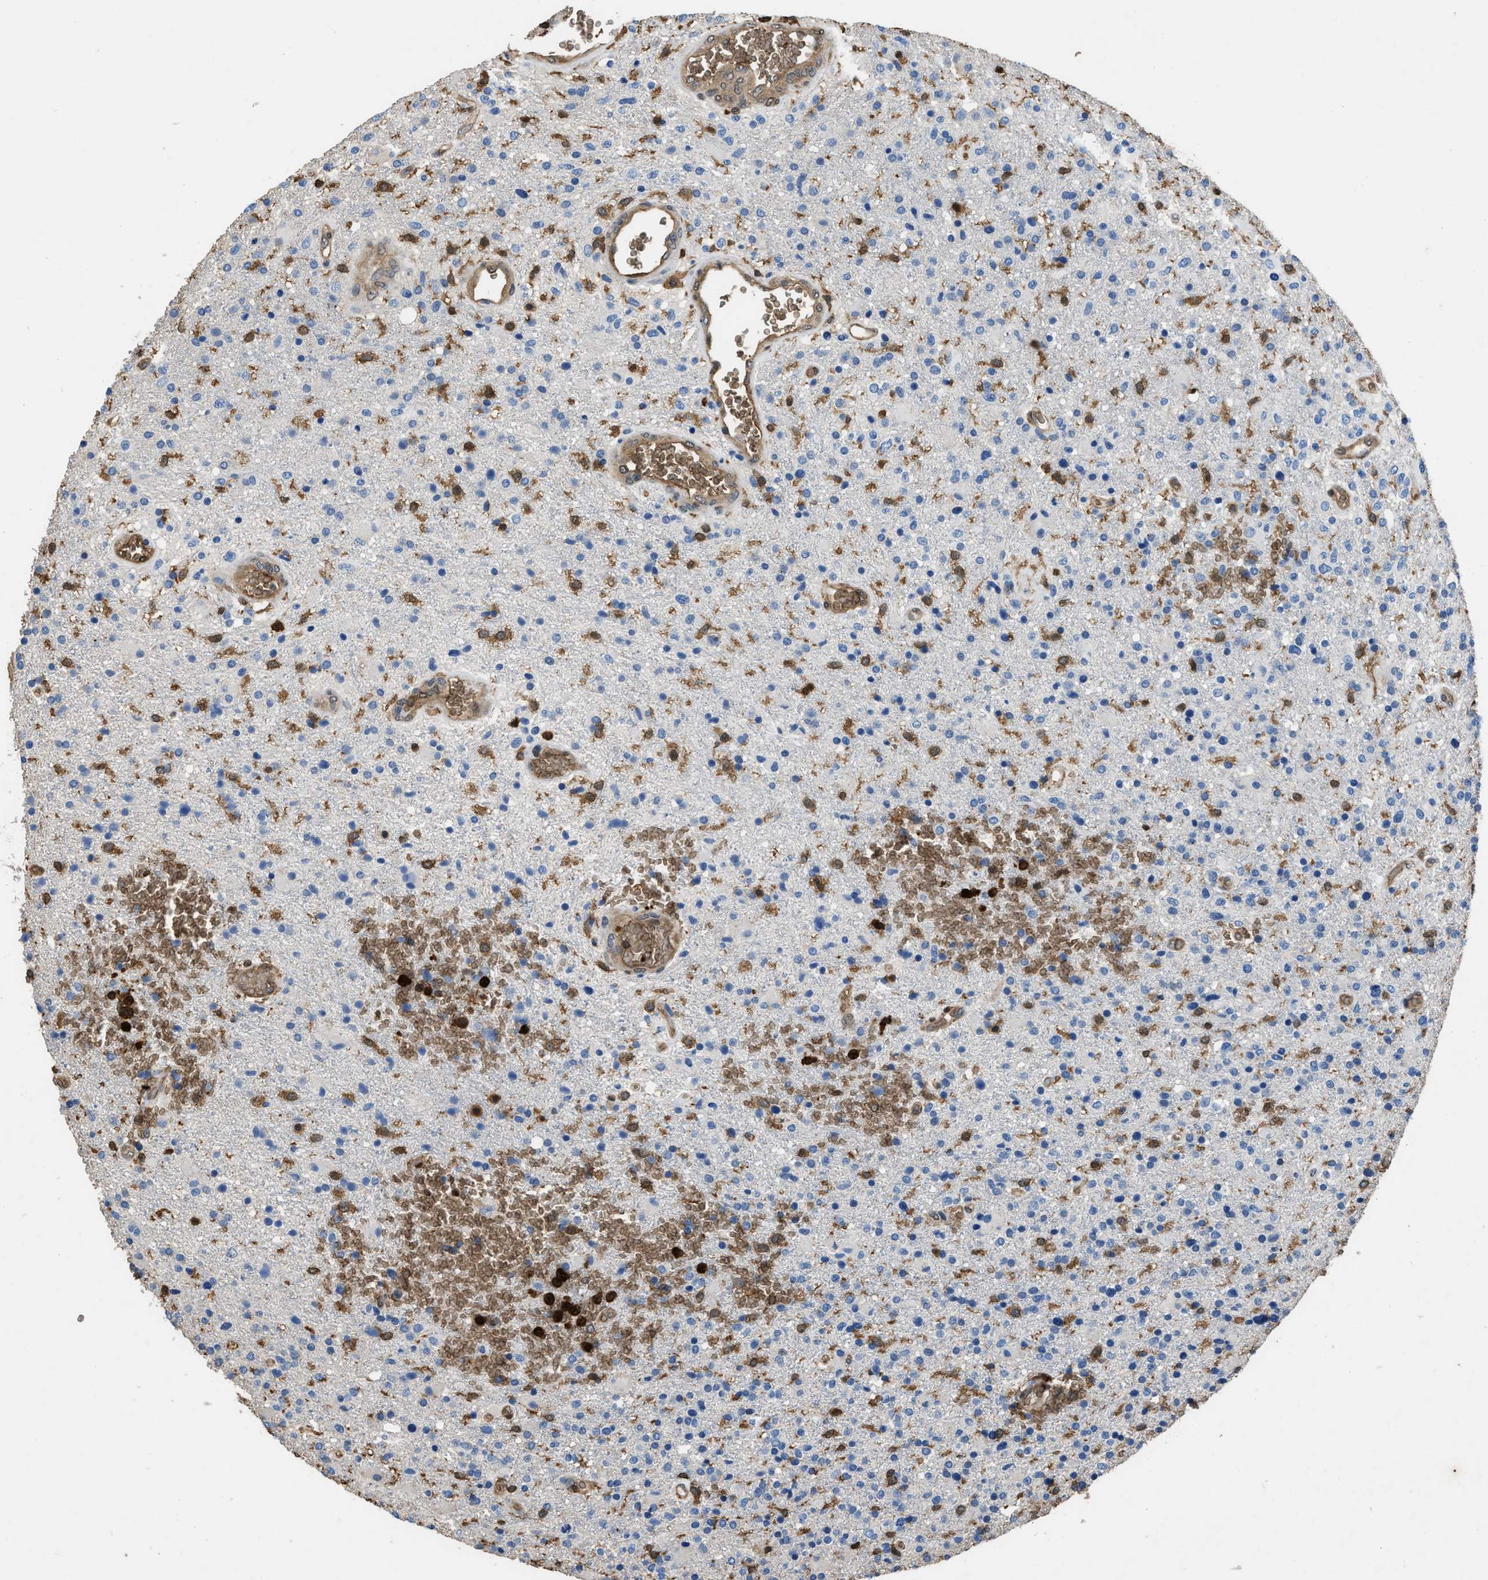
{"staining": {"intensity": "moderate", "quantity": "<25%", "location": "cytoplasmic/membranous,nuclear"}, "tissue": "glioma", "cell_type": "Tumor cells", "image_type": "cancer", "snomed": [{"axis": "morphology", "description": "Glioma, malignant, High grade"}, {"axis": "topography", "description": "Brain"}], "caption": "Tumor cells exhibit low levels of moderate cytoplasmic/membranous and nuclear positivity in about <25% of cells in human high-grade glioma (malignant).", "gene": "ARHGDIB", "patient": {"sex": "male", "age": 72}}